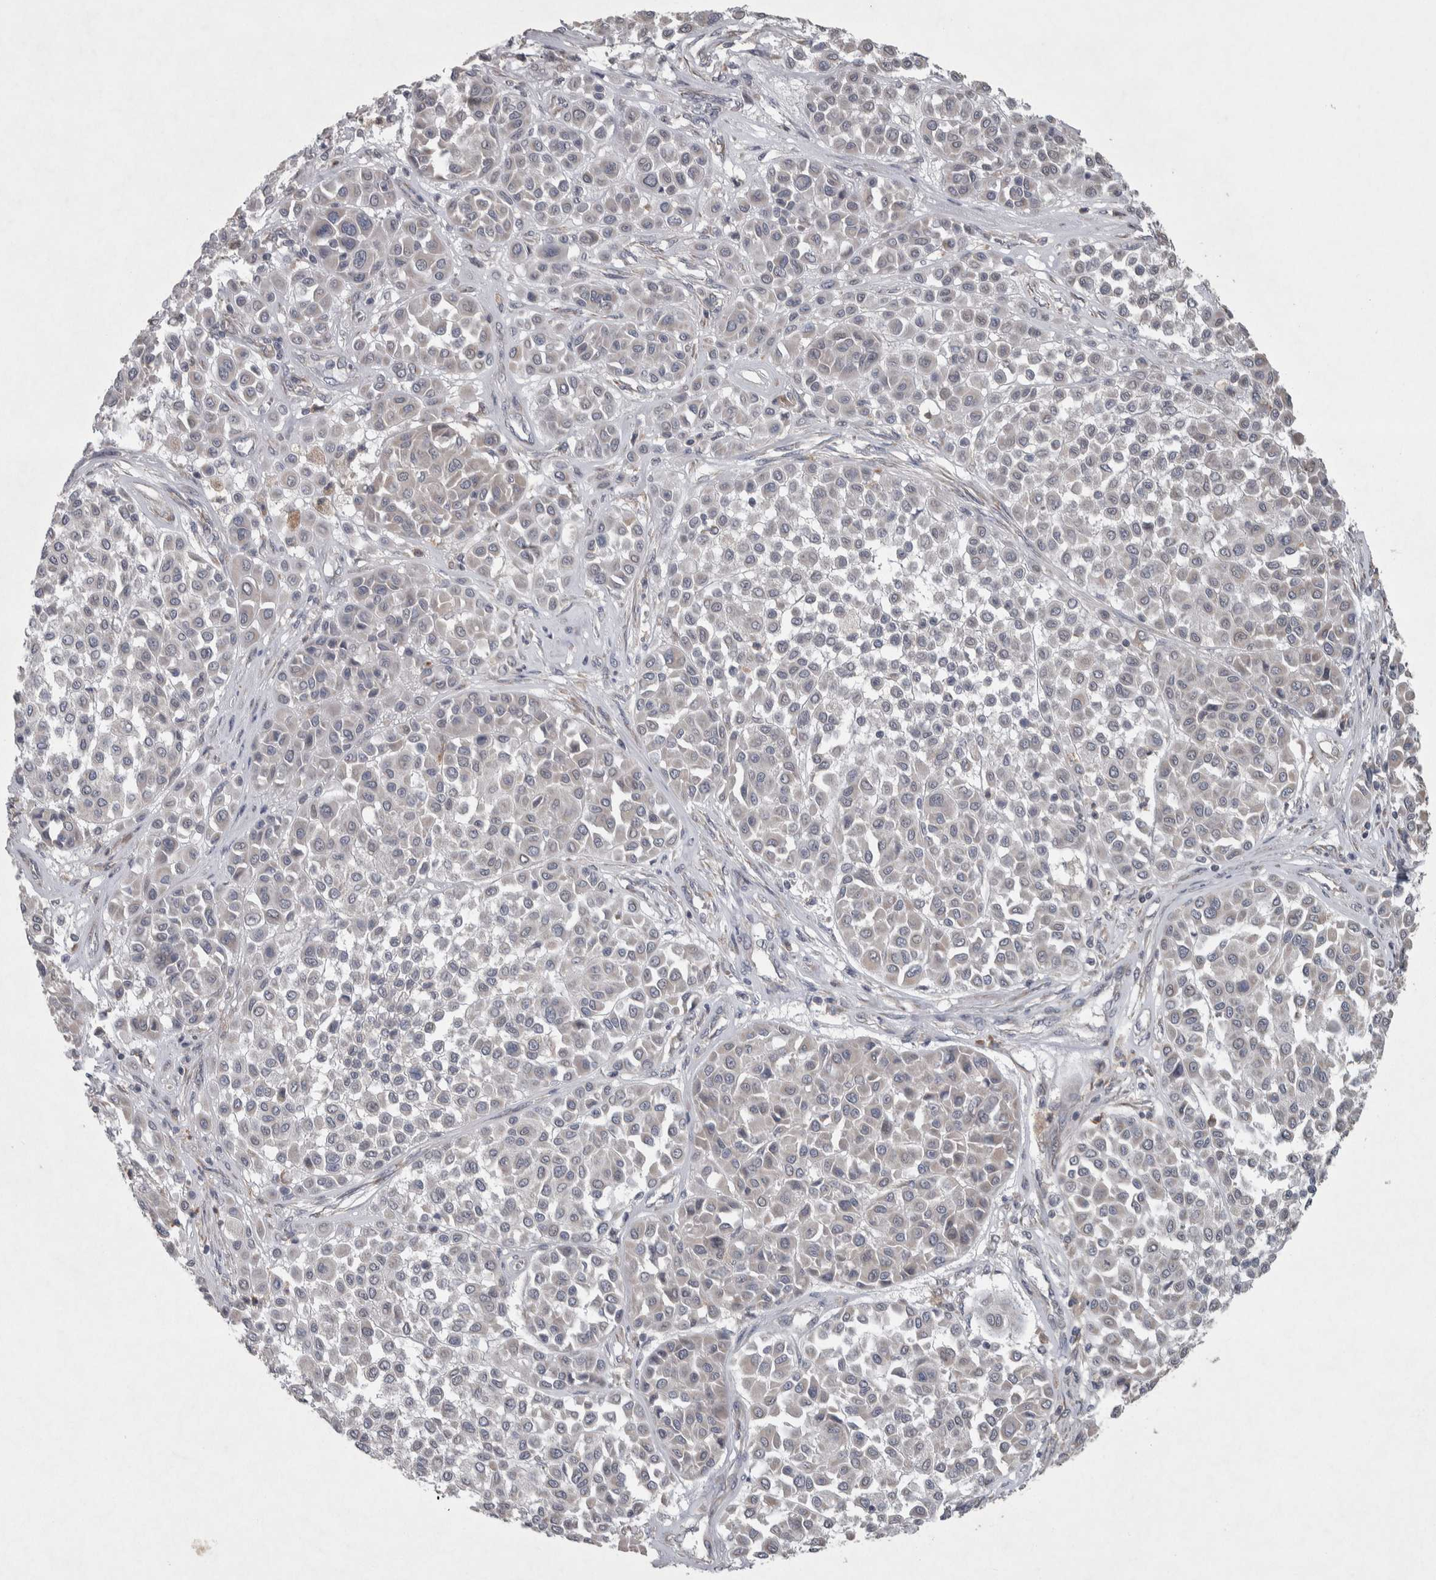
{"staining": {"intensity": "negative", "quantity": "none", "location": "none"}, "tissue": "melanoma", "cell_type": "Tumor cells", "image_type": "cancer", "snomed": [{"axis": "morphology", "description": "Malignant melanoma, Metastatic site"}, {"axis": "topography", "description": "Soft tissue"}], "caption": "This is an immunohistochemistry image of malignant melanoma (metastatic site). There is no staining in tumor cells.", "gene": "SRP68", "patient": {"sex": "male", "age": 41}}